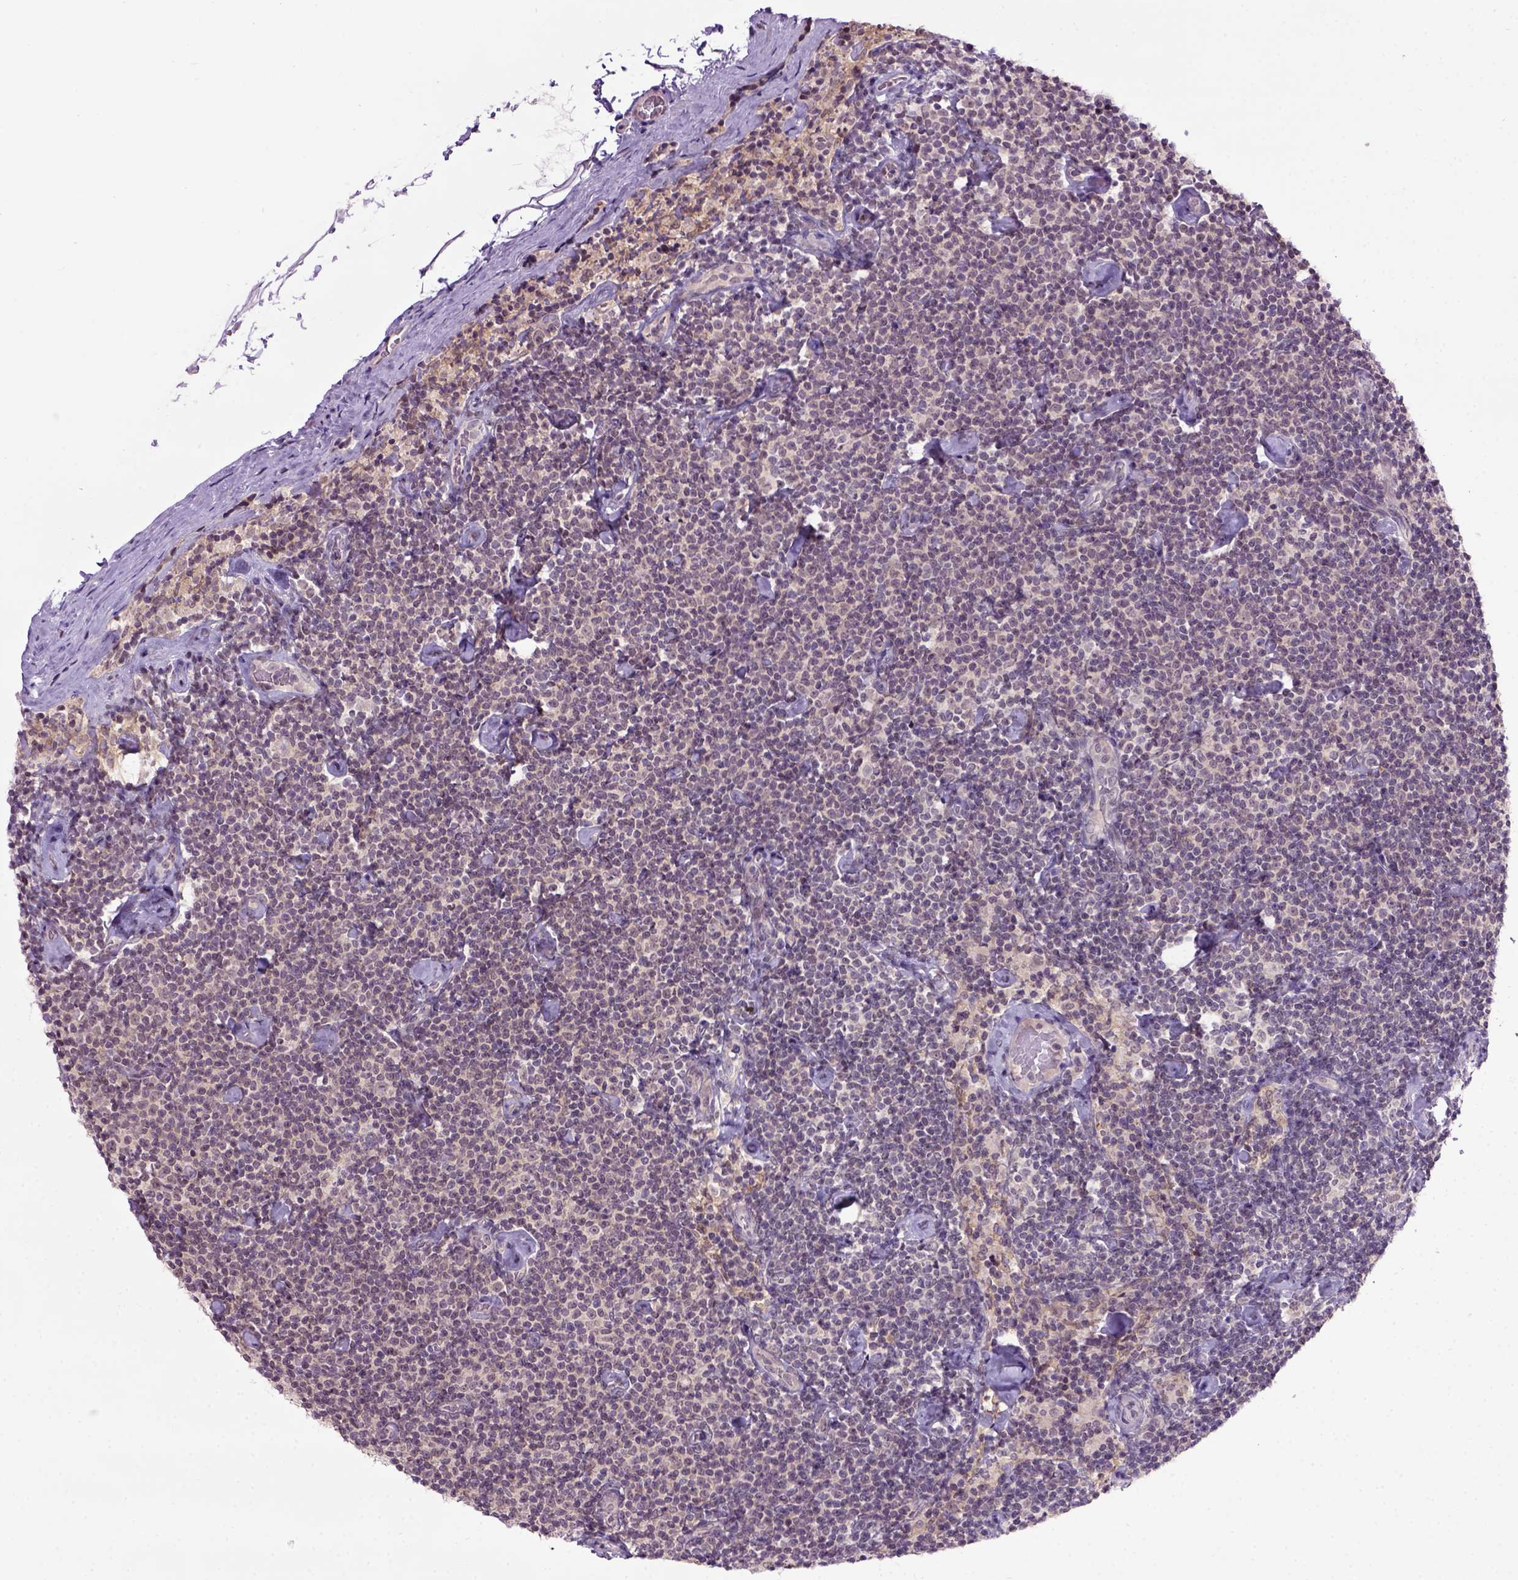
{"staining": {"intensity": "negative", "quantity": "none", "location": "none"}, "tissue": "lymphoma", "cell_type": "Tumor cells", "image_type": "cancer", "snomed": [{"axis": "morphology", "description": "Malignant lymphoma, non-Hodgkin's type, Low grade"}, {"axis": "topography", "description": "Lymph node"}], "caption": "Immunohistochemistry (IHC) of malignant lymphoma, non-Hodgkin's type (low-grade) exhibits no staining in tumor cells. (Brightfield microscopy of DAB (3,3'-diaminobenzidine) immunohistochemistry at high magnification).", "gene": "RAB43", "patient": {"sex": "male", "age": 81}}